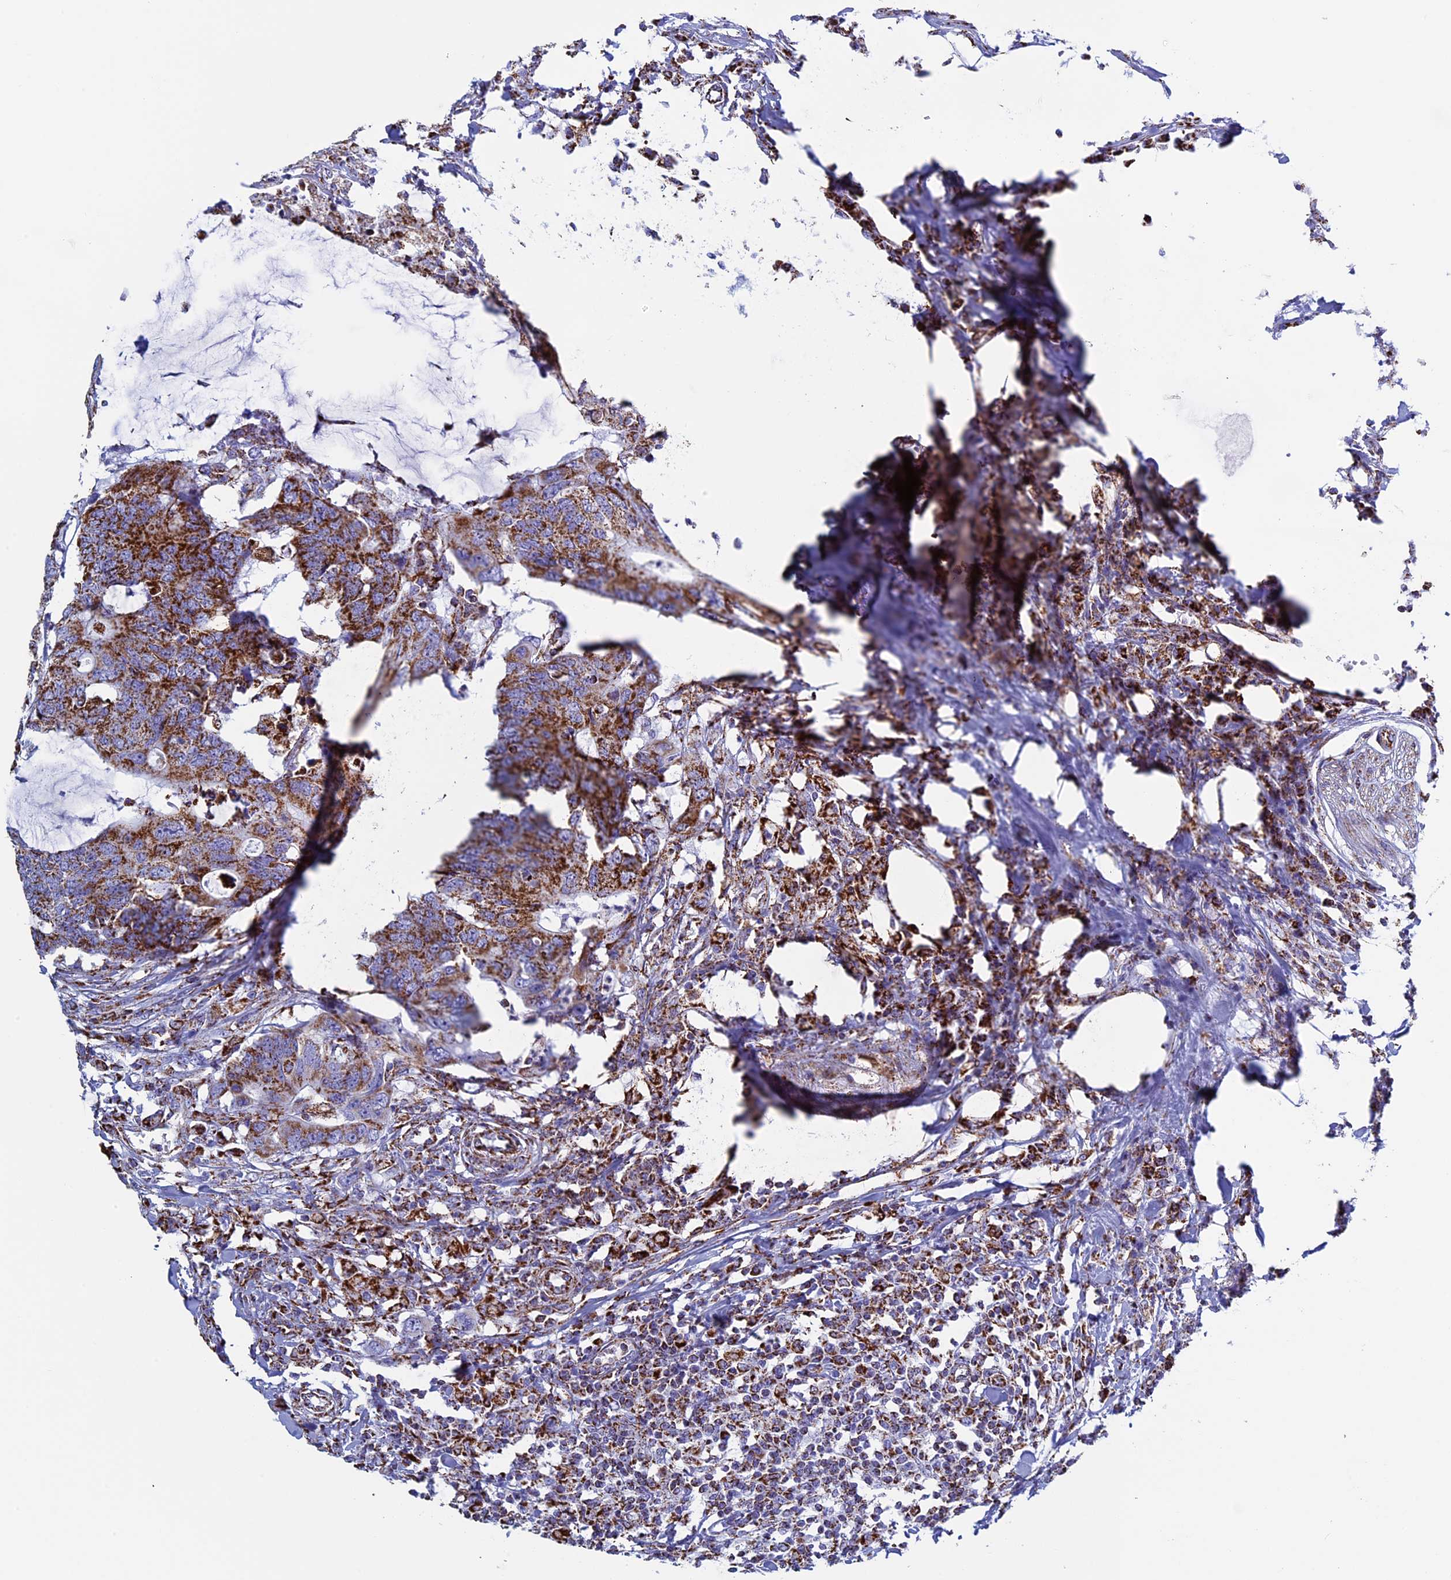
{"staining": {"intensity": "strong", "quantity": ">75%", "location": "cytoplasmic/membranous"}, "tissue": "colorectal cancer", "cell_type": "Tumor cells", "image_type": "cancer", "snomed": [{"axis": "morphology", "description": "Adenocarcinoma, NOS"}, {"axis": "topography", "description": "Colon"}], "caption": "Human colorectal cancer stained for a protein (brown) demonstrates strong cytoplasmic/membranous positive positivity in approximately >75% of tumor cells.", "gene": "UQCRFS1", "patient": {"sex": "male", "age": 71}}